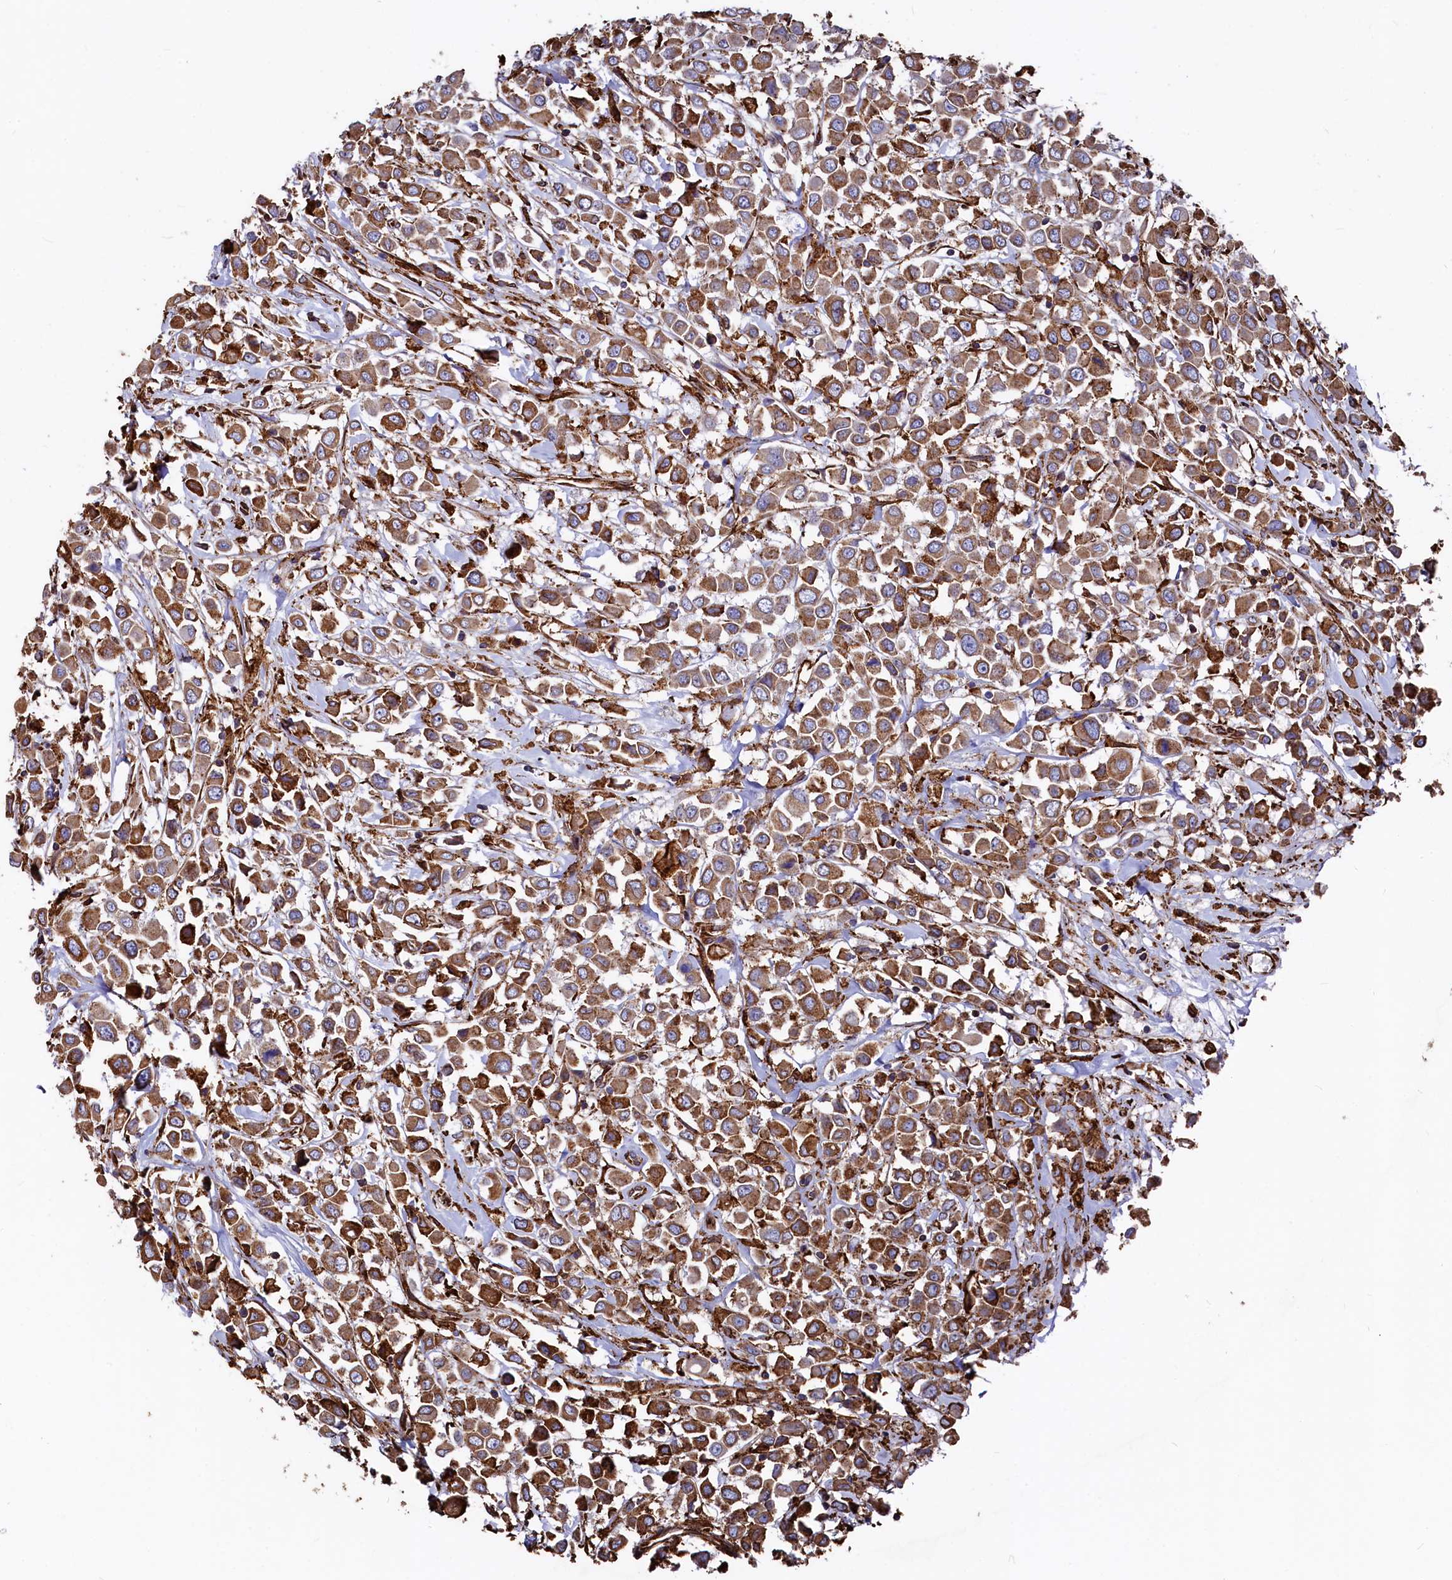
{"staining": {"intensity": "strong", "quantity": ">75%", "location": "cytoplasmic/membranous"}, "tissue": "breast cancer", "cell_type": "Tumor cells", "image_type": "cancer", "snomed": [{"axis": "morphology", "description": "Duct carcinoma"}, {"axis": "topography", "description": "Breast"}], "caption": "High-power microscopy captured an IHC micrograph of breast invasive ductal carcinoma, revealing strong cytoplasmic/membranous positivity in about >75% of tumor cells.", "gene": "NEURL1B", "patient": {"sex": "female", "age": 61}}